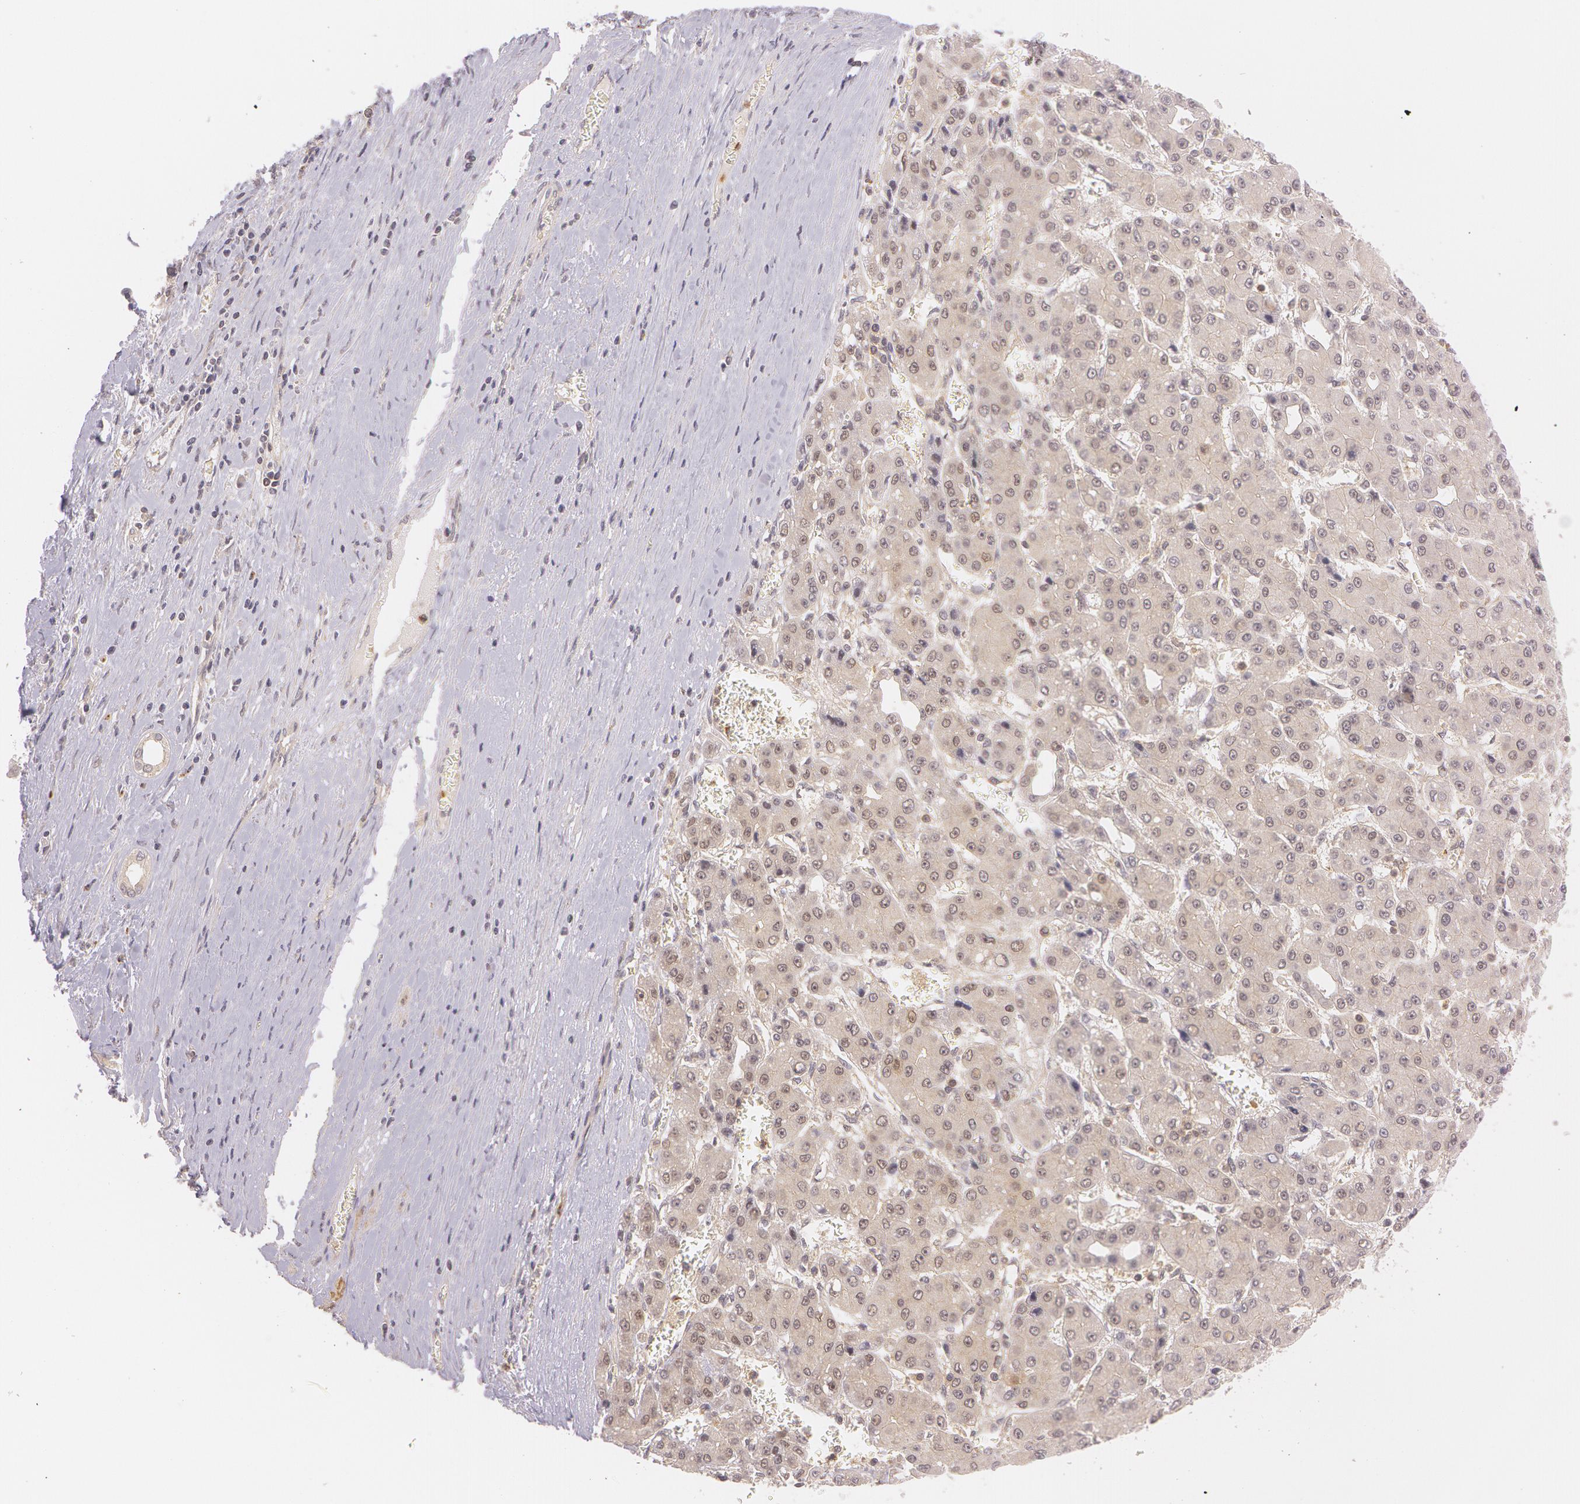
{"staining": {"intensity": "weak", "quantity": ">75%", "location": "cytoplasmic/membranous"}, "tissue": "liver cancer", "cell_type": "Tumor cells", "image_type": "cancer", "snomed": [{"axis": "morphology", "description": "Carcinoma, Hepatocellular, NOS"}, {"axis": "topography", "description": "Liver"}], "caption": "Approximately >75% of tumor cells in liver hepatocellular carcinoma display weak cytoplasmic/membranous protein staining as visualized by brown immunohistochemical staining.", "gene": "ATG2B", "patient": {"sex": "male", "age": 69}}